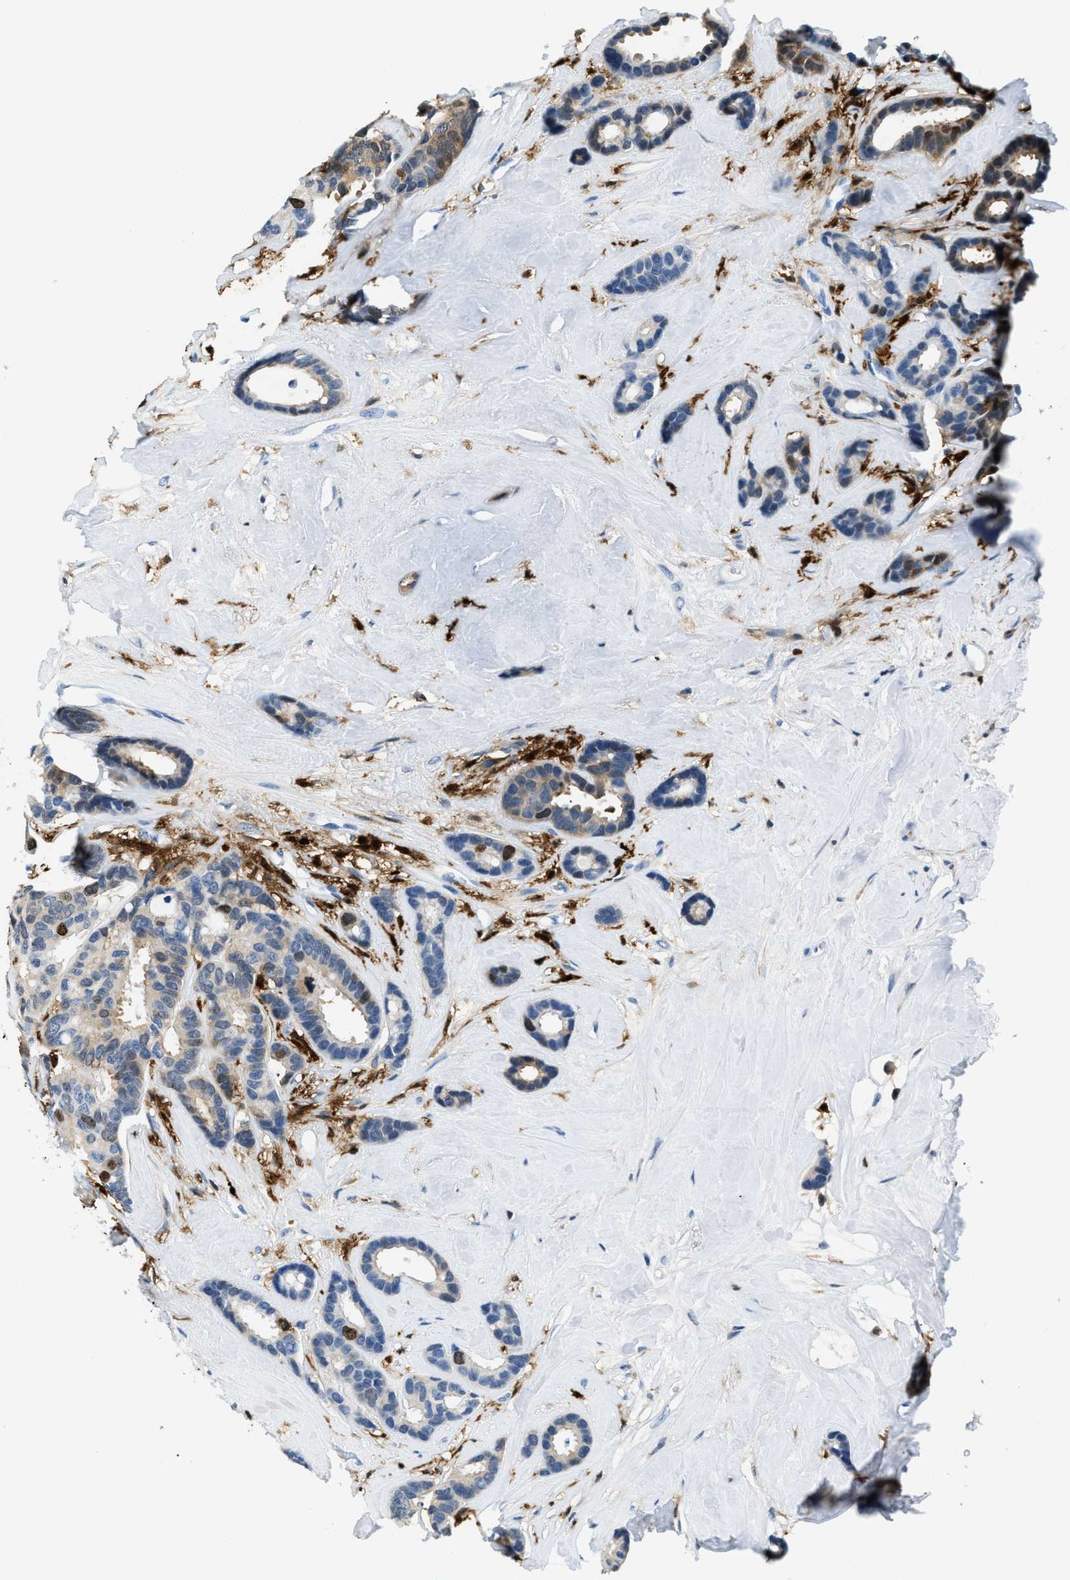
{"staining": {"intensity": "negative", "quantity": "none", "location": "none"}, "tissue": "breast cancer", "cell_type": "Tumor cells", "image_type": "cancer", "snomed": [{"axis": "morphology", "description": "Duct carcinoma"}, {"axis": "topography", "description": "Breast"}], "caption": "Tumor cells are negative for protein expression in human breast cancer (invasive ductal carcinoma).", "gene": "CAPG", "patient": {"sex": "female", "age": 87}}